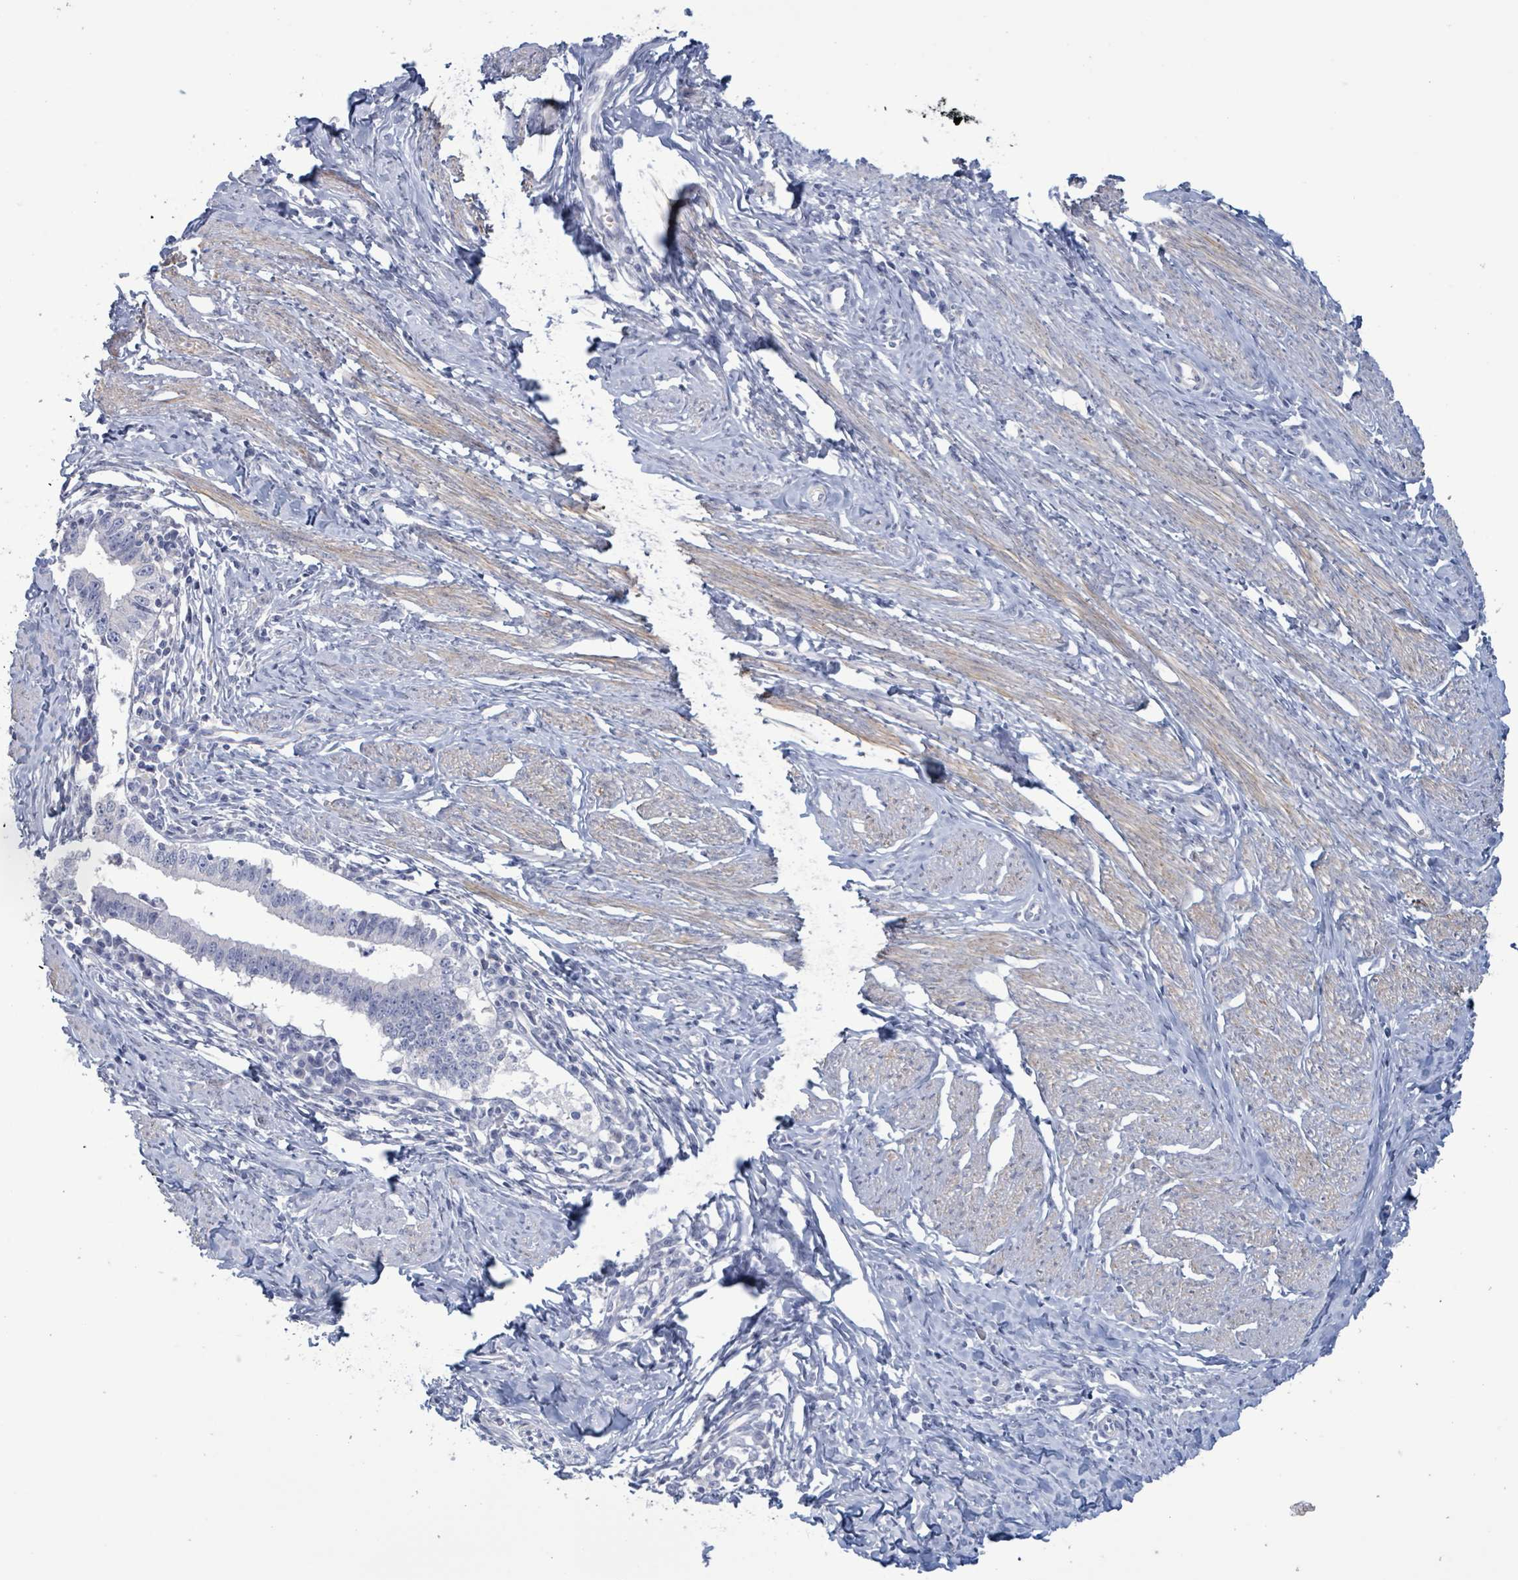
{"staining": {"intensity": "negative", "quantity": "none", "location": "none"}, "tissue": "cervical cancer", "cell_type": "Tumor cells", "image_type": "cancer", "snomed": [{"axis": "morphology", "description": "Adenocarcinoma, NOS"}, {"axis": "topography", "description": "Cervix"}], "caption": "Immunohistochemical staining of human cervical cancer (adenocarcinoma) displays no significant staining in tumor cells.", "gene": "PKLR", "patient": {"sex": "female", "age": 36}}